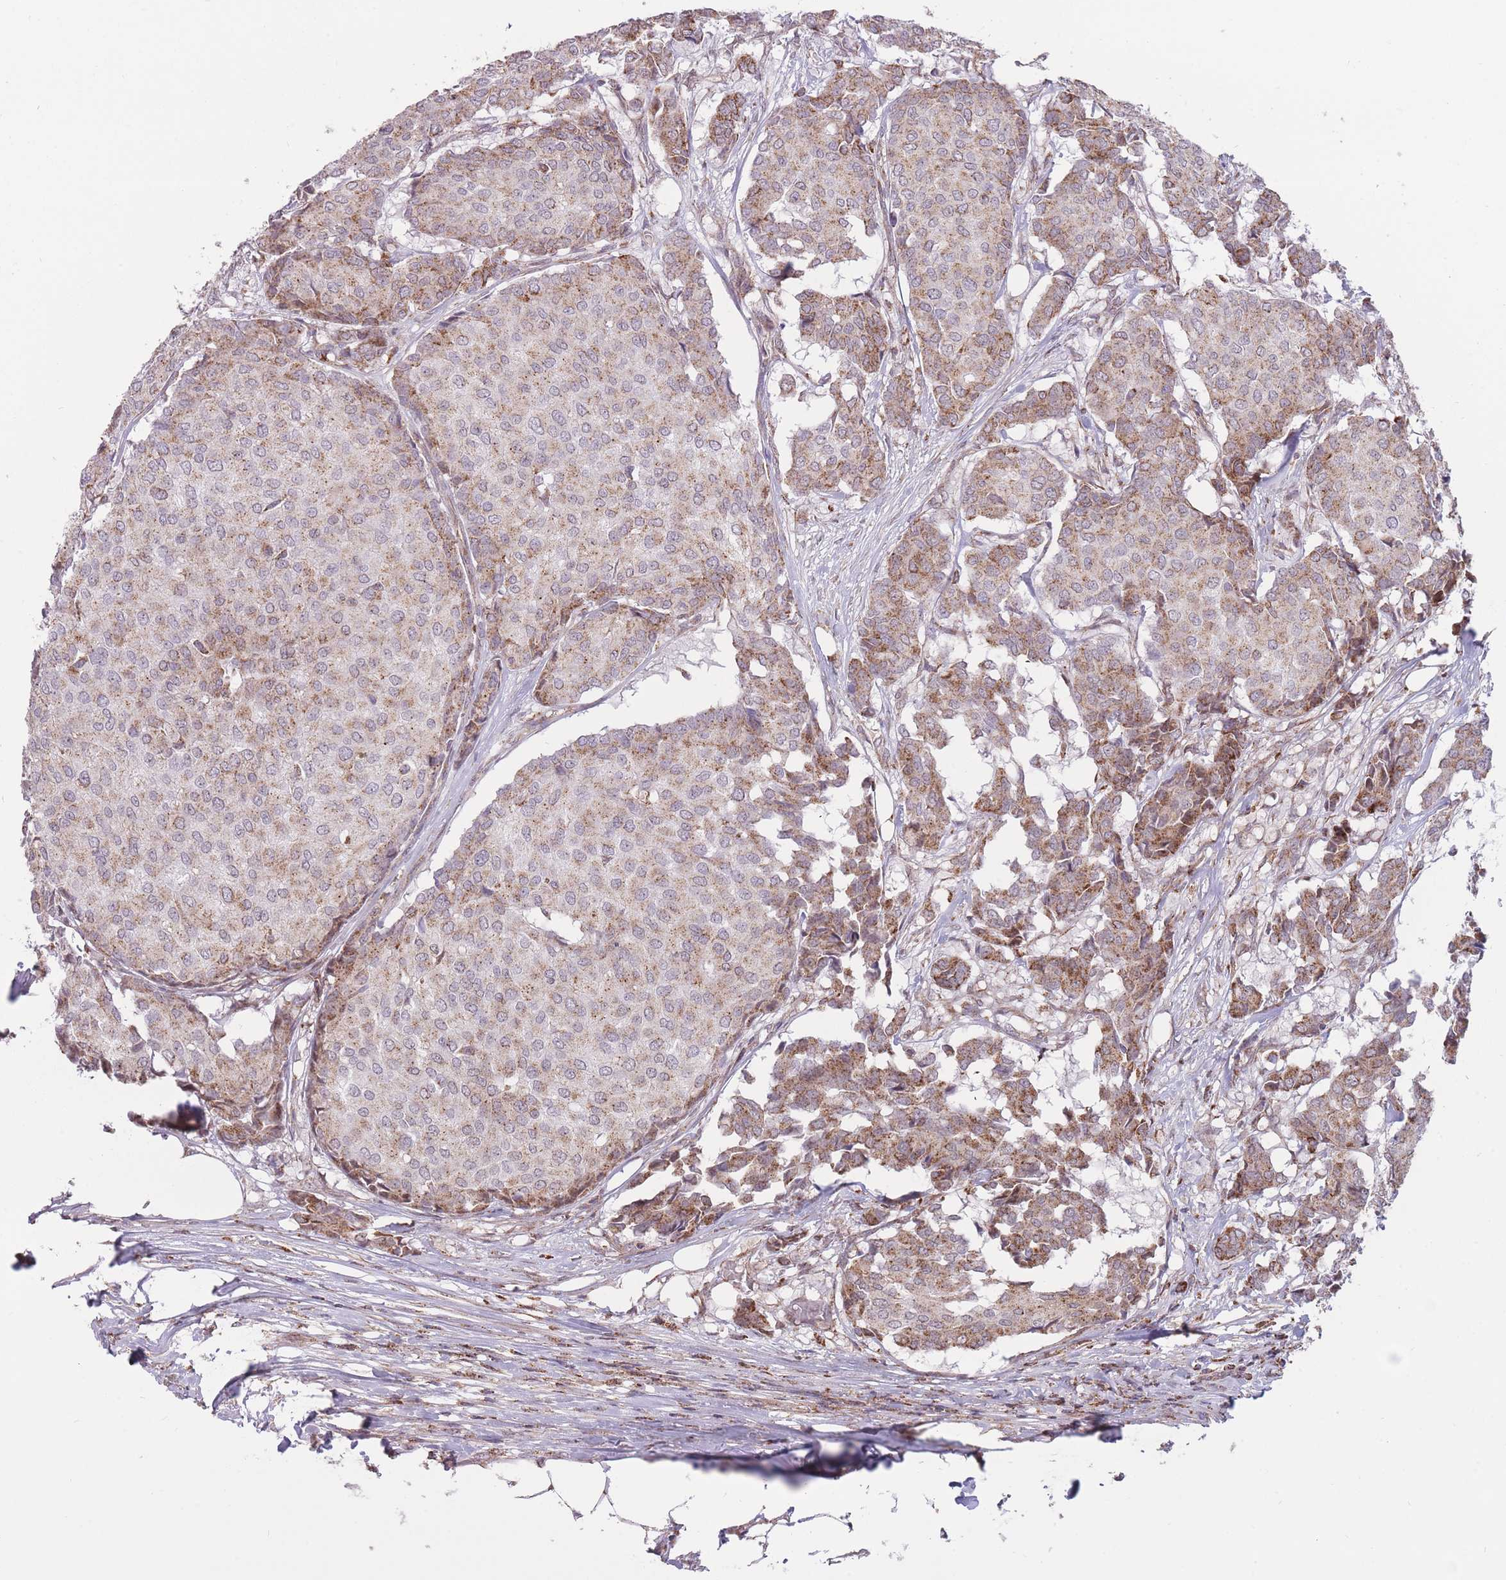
{"staining": {"intensity": "moderate", "quantity": "25%-75%", "location": "cytoplasmic/membranous"}, "tissue": "breast cancer", "cell_type": "Tumor cells", "image_type": "cancer", "snomed": [{"axis": "morphology", "description": "Duct carcinoma"}, {"axis": "topography", "description": "Breast"}], "caption": "A photomicrograph of breast cancer stained for a protein exhibits moderate cytoplasmic/membranous brown staining in tumor cells. (brown staining indicates protein expression, while blue staining denotes nuclei).", "gene": "DPYSL4", "patient": {"sex": "female", "age": 75}}